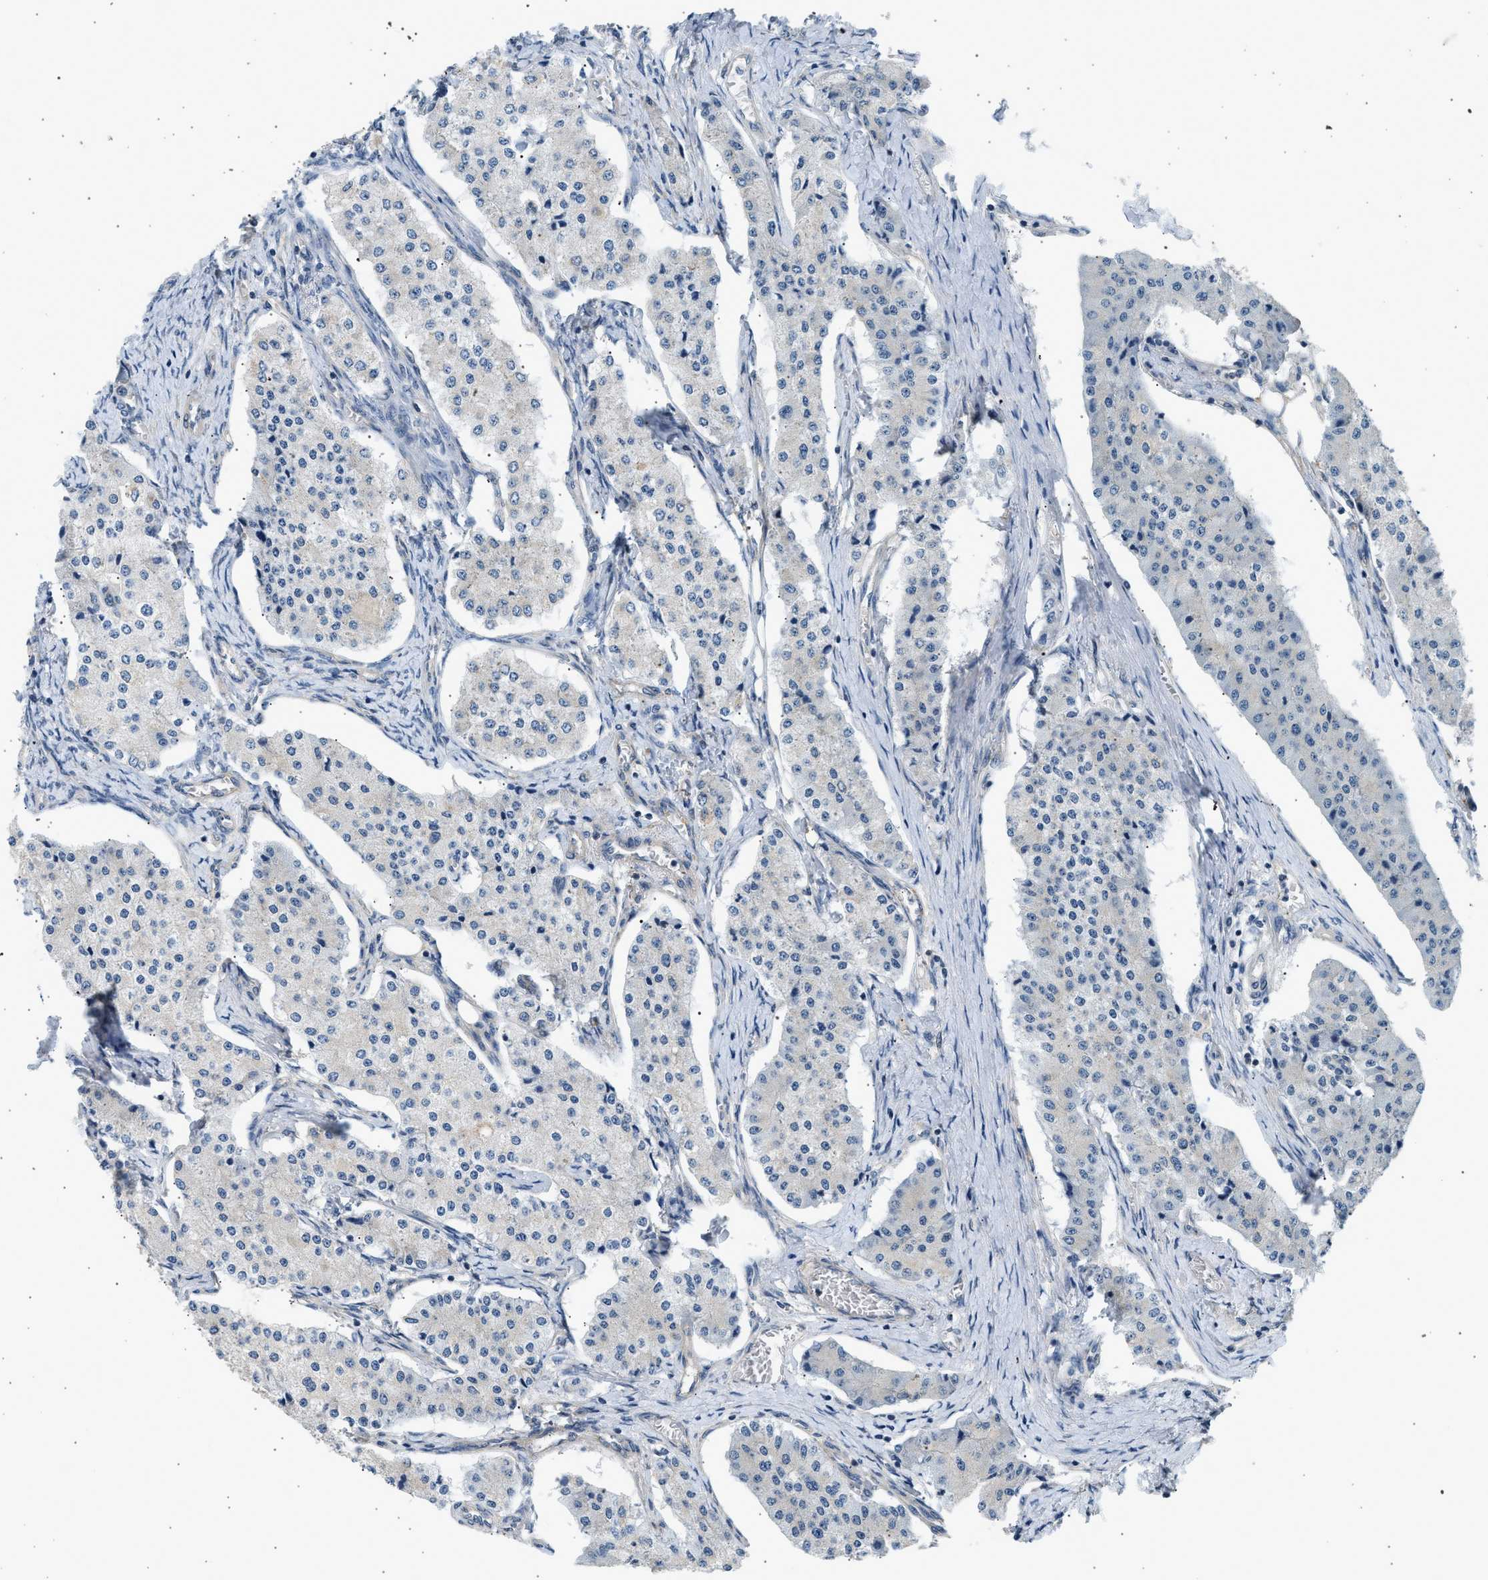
{"staining": {"intensity": "negative", "quantity": "none", "location": "none"}, "tissue": "carcinoid", "cell_type": "Tumor cells", "image_type": "cancer", "snomed": [{"axis": "morphology", "description": "Carcinoid, malignant, NOS"}, {"axis": "topography", "description": "Colon"}], "caption": "There is no significant staining in tumor cells of carcinoid.", "gene": "WDR31", "patient": {"sex": "female", "age": 52}}